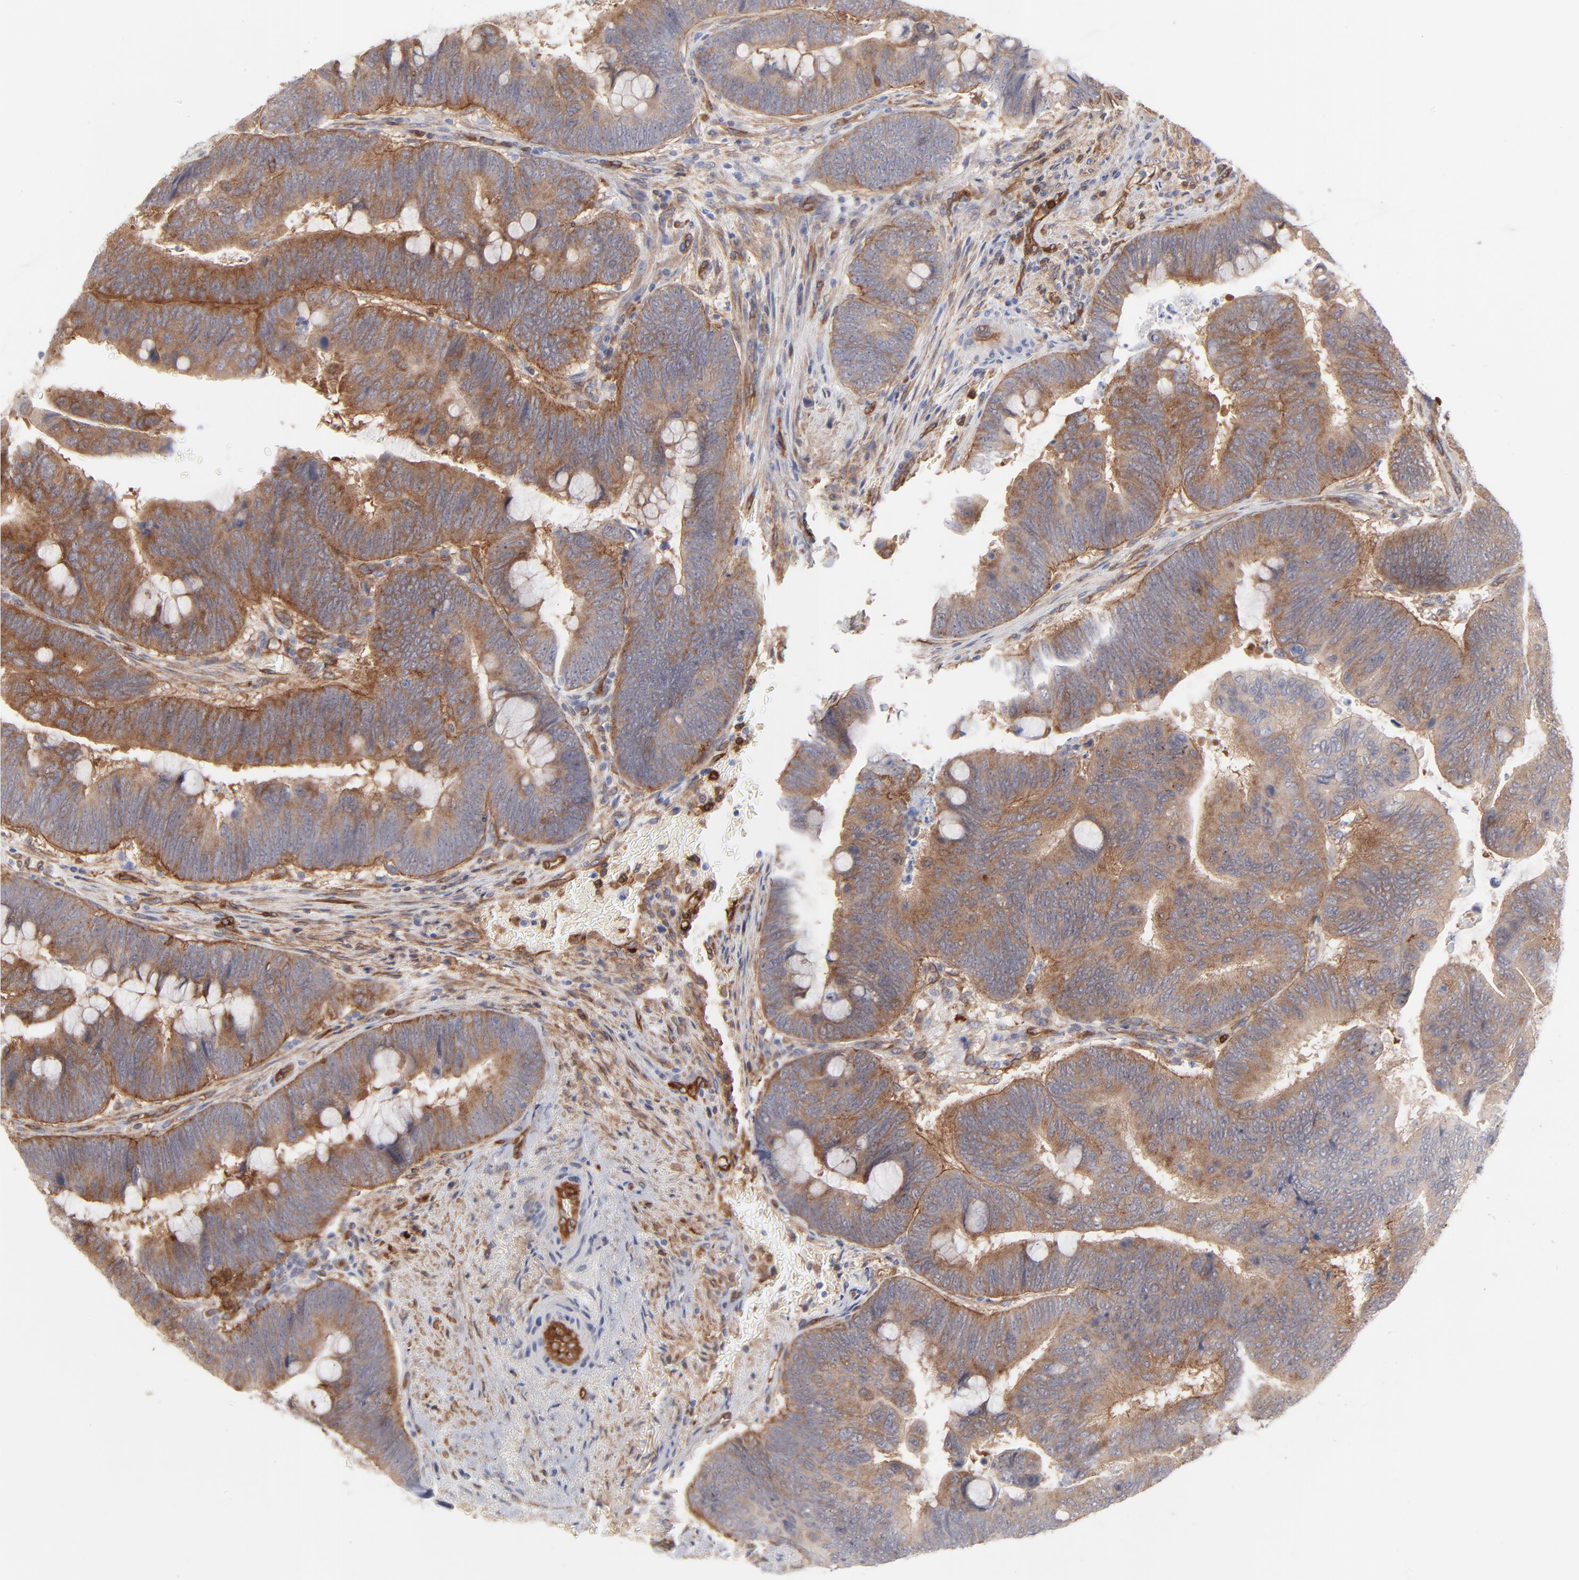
{"staining": {"intensity": "moderate", "quantity": ">75%", "location": "cytoplasmic/membranous"}, "tissue": "colorectal cancer", "cell_type": "Tumor cells", "image_type": "cancer", "snomed": [{"axis": "morphology", "description": "Normal tissue, NOS"}, {"axis": "morphology", "description": "Adenocarcinoma, NOS"}, {"axis": "topography", "description": "Rectum"}], "caption": "The histopathology image reveals immunohistochemical staining of colorectal cancer. There is moderate cytoplasmic/membranous positivity is appreciated in approximately >75% of tumor cells.", "gene": "PXN", "patient": {"sex": "male", "age": 92}}